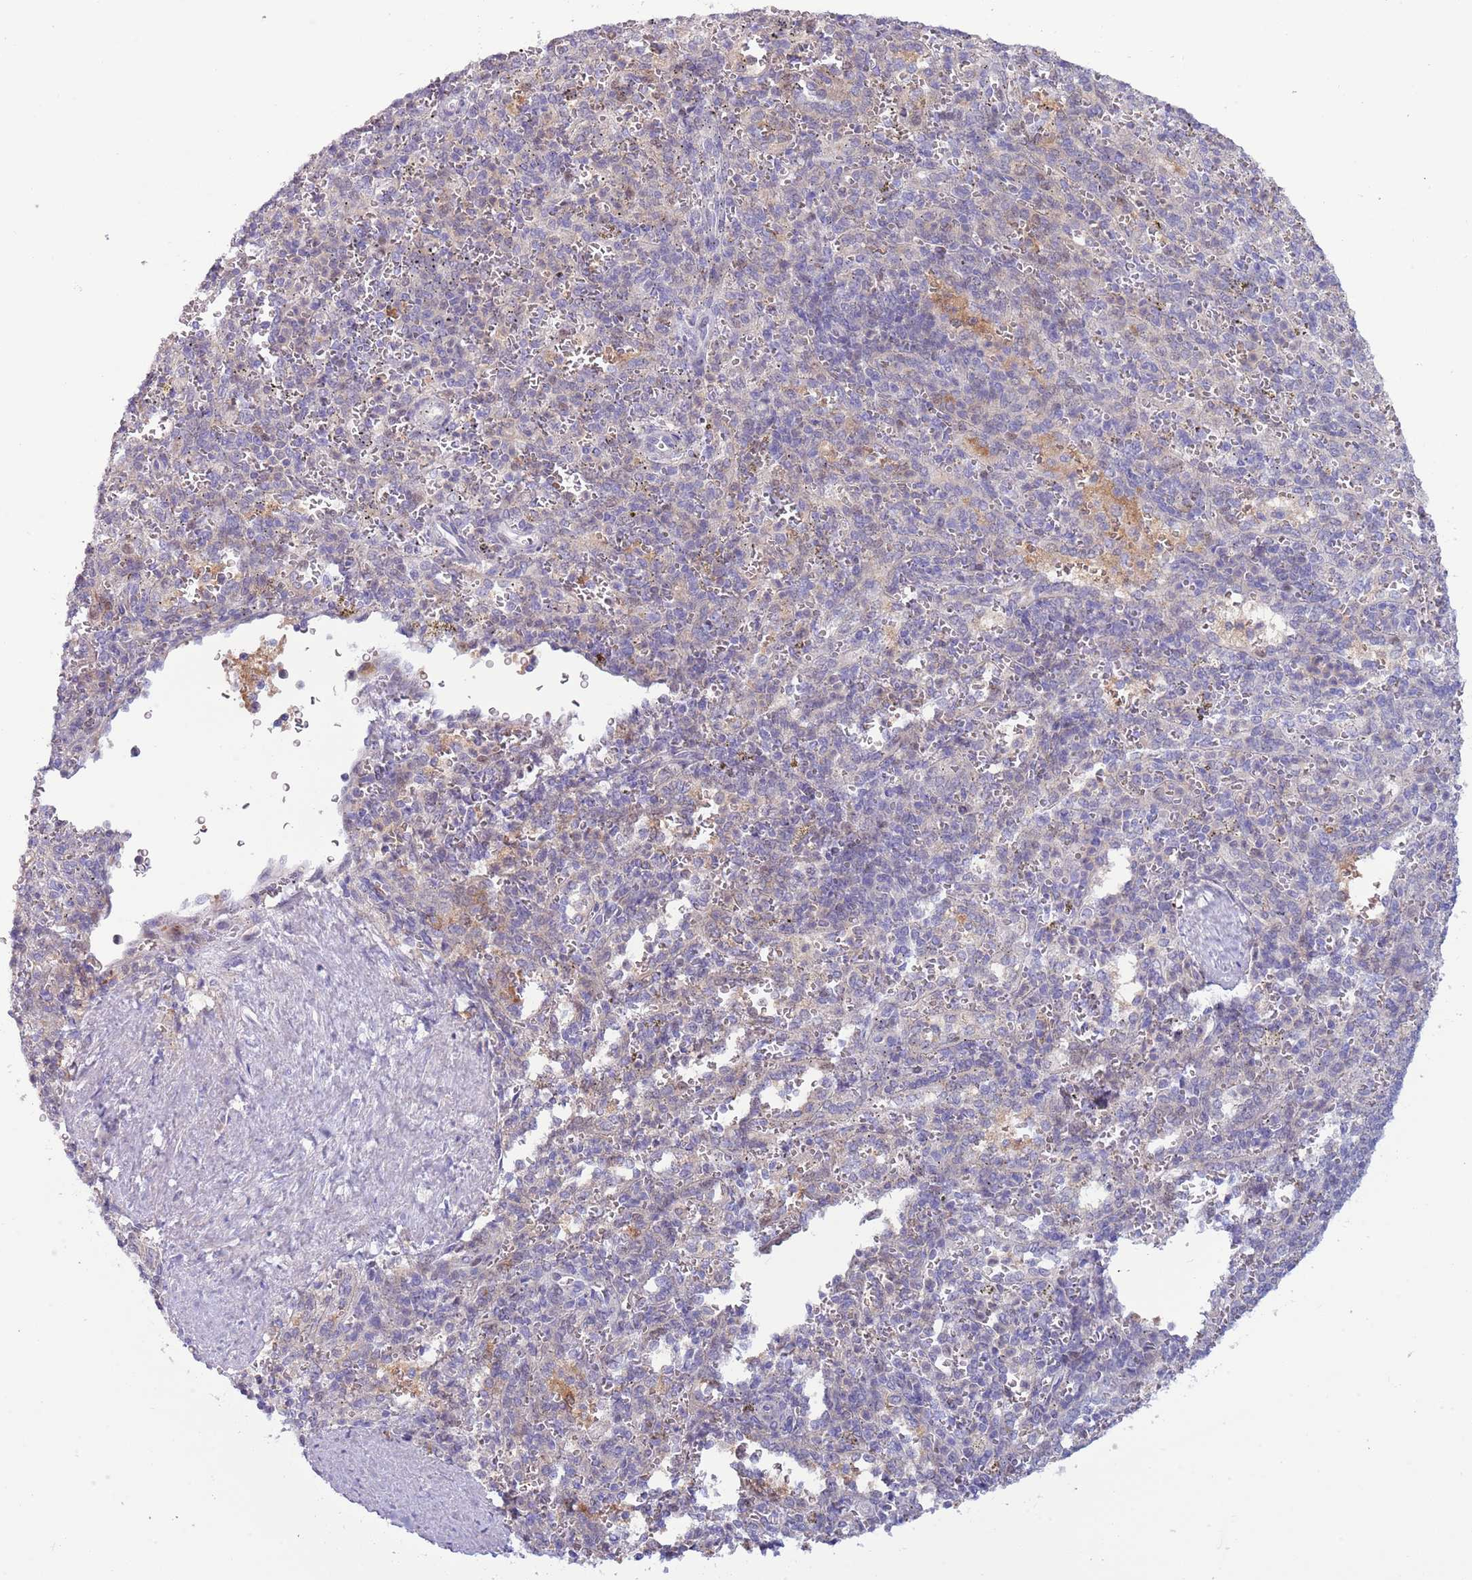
{"staining": {"intensity": "negative", "quantity": "none", "location": "none"}, "tissue": "spleen", "cell_type": "Cells in red pulp", "image_type": "normal", "snomed": [{"axis": "morphology", "description": "Normal tissue, NOS"}, {"axis": "topography", "description": "Spleen"}], "caption": "Protein analysis of unremarkable spleen exhibits no significant expression in cells in red pulp. (DAB immunohistochemistry, high magnification).", "gene": "NBPF4", "patient": {"sex": "female", "age": 21}}